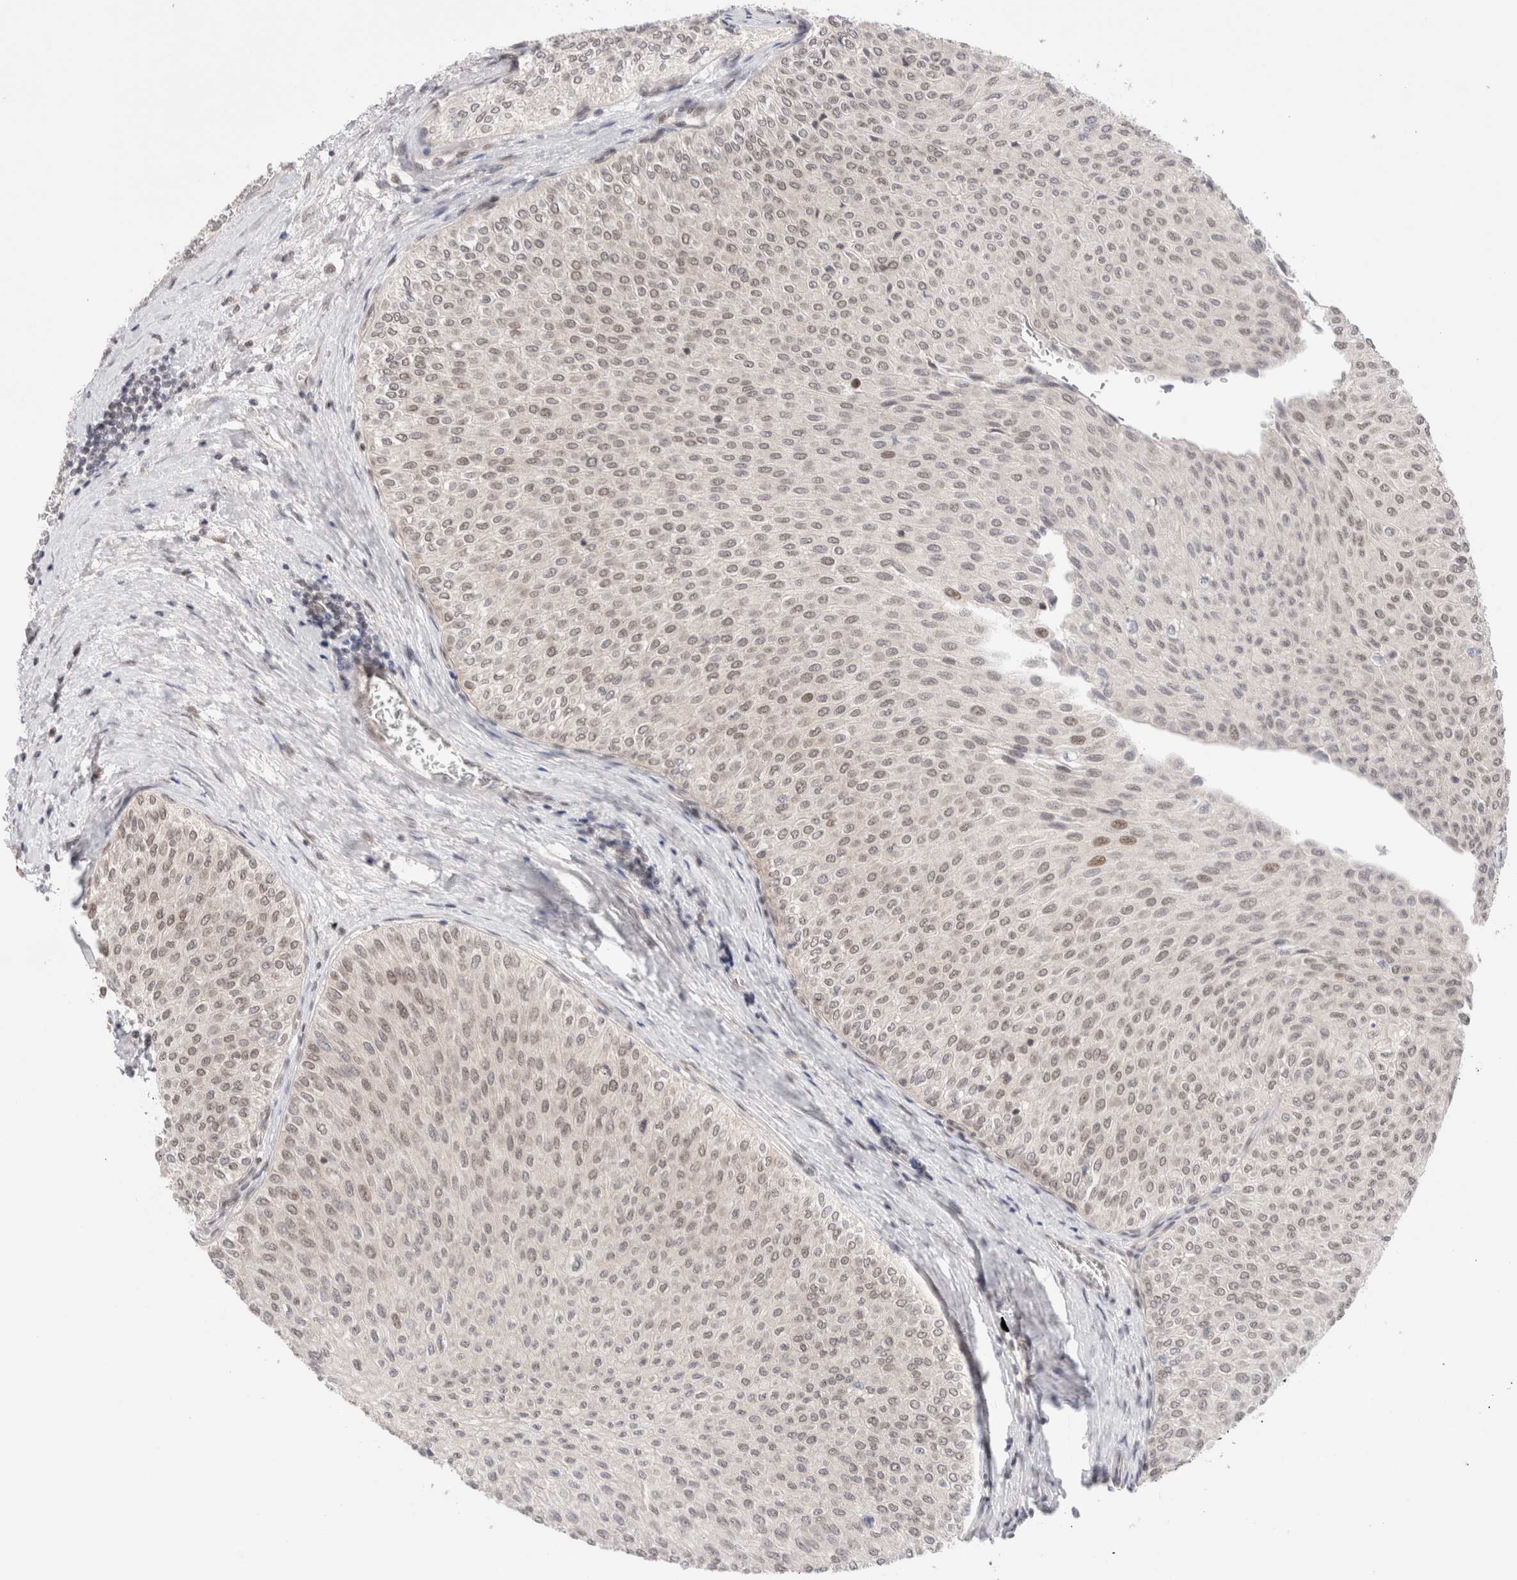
{"staining": {"intensity": "weak", "quantity": "25%-75%", "location": "nuclear"}, "tissue": "urothelial cancer", "cell_type": "Tumor cells", "image_type": "cancer", "snomed": [{"axis": "morphology", "description": "Urothelial carcinoma, Low grade"}, {"axis": "topography", "description": "Urinary bladder"}], "caption": "Human urothelial carcinoma (low-grade) stained for a protein (brown) displays weak nuclear positive expression in about 25%-75% of tumor cells.", "gene": "GATAD2A", "patient": {"sex": "male", "age": 78}}